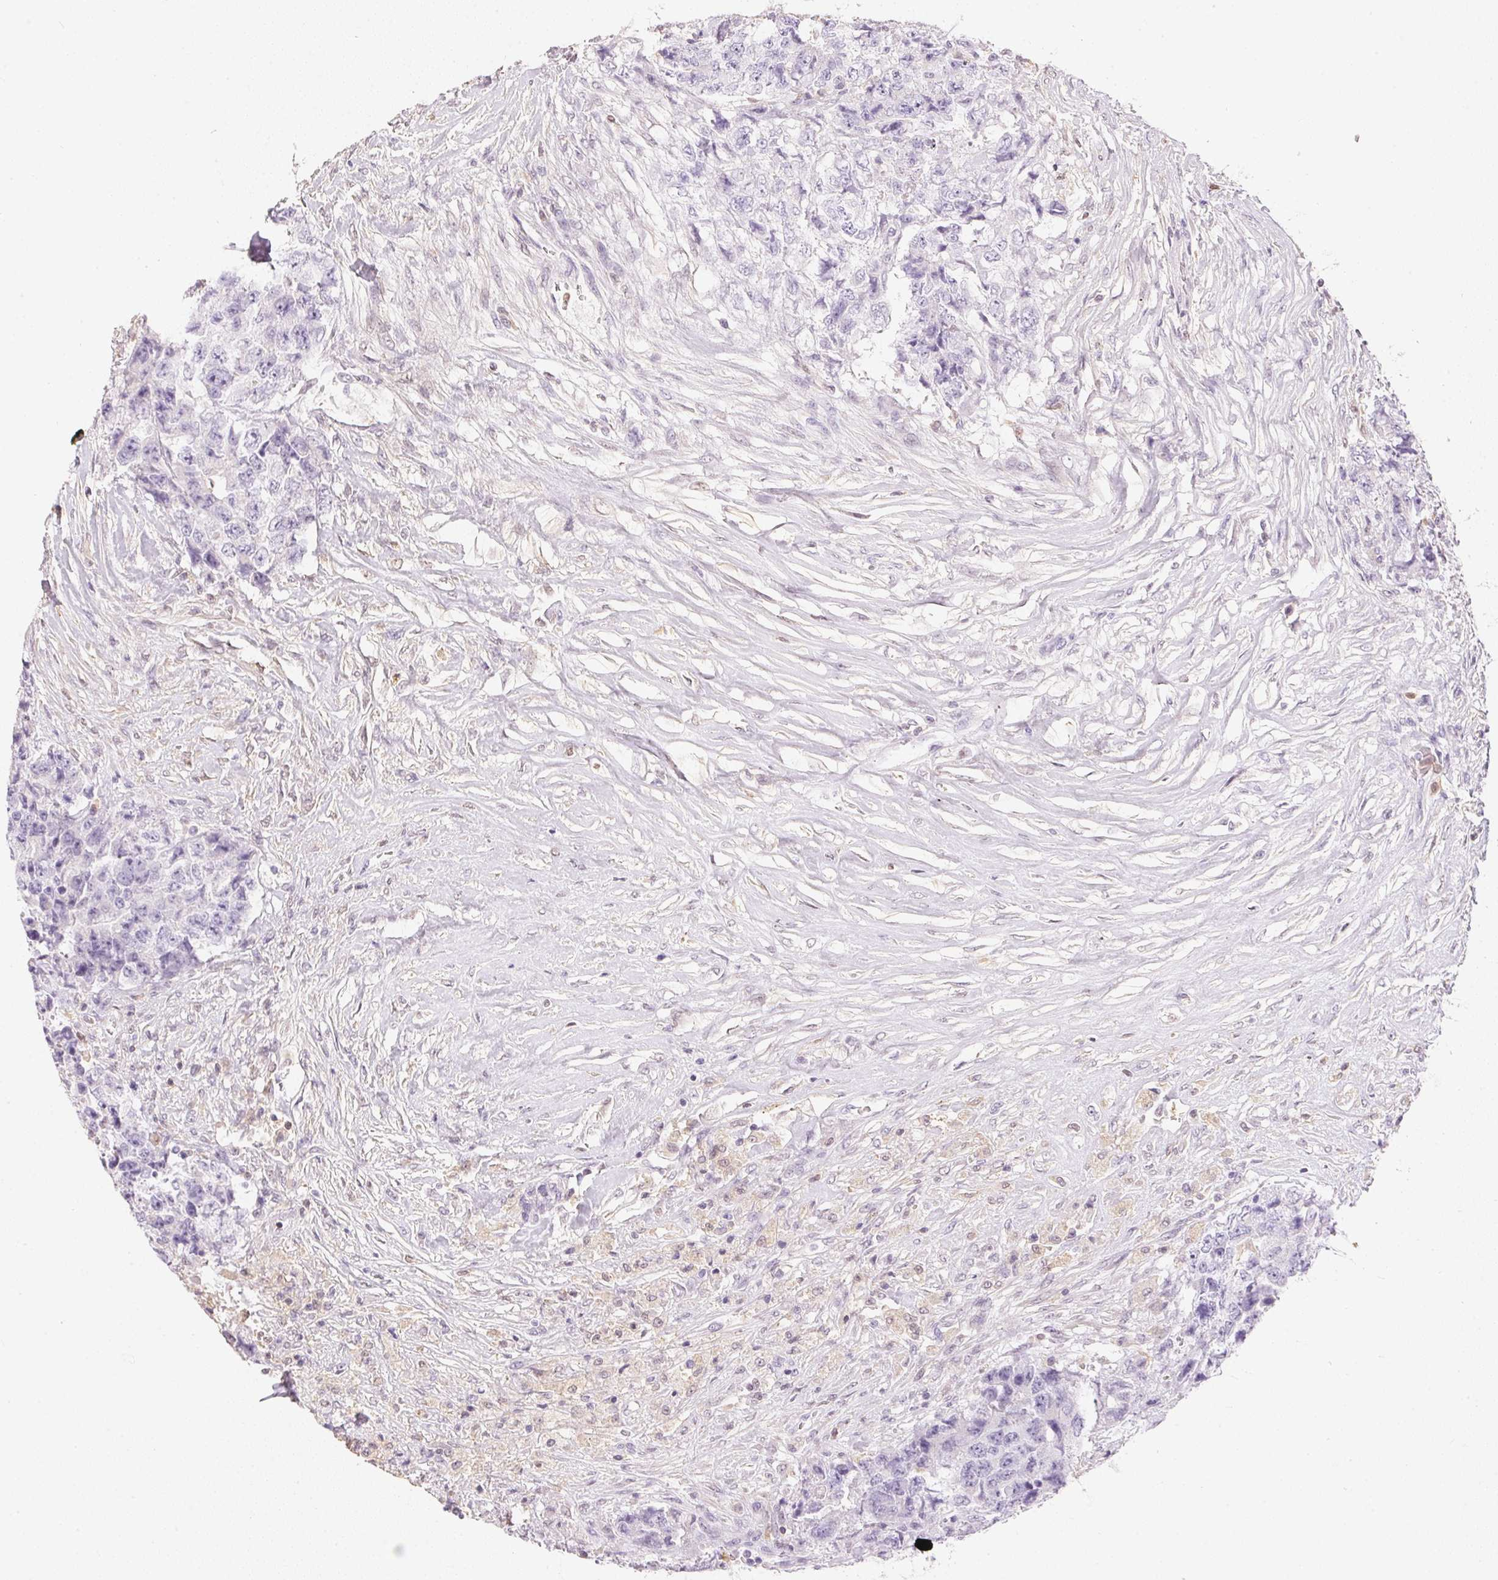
{"staining": {"intensity": "negative", "quantity": "none", "location": "none"}, "tissue": "testis cancer", "cell_type": "Tumor cells", "image_type": "cancer", "snomed": [{"axis": "morphology", "description": "Carcinoma, Embryonal, NOS"}, {"axis": "topography", "description": "Testis"}], "caption": "Image shows no significant protein expression in tumor cells of testis cancer. (DAB IHC visualized using brightfield microscopy, high magnification).", "gene": "S100A3", "patient": {"sex": "male", "age": 24}}